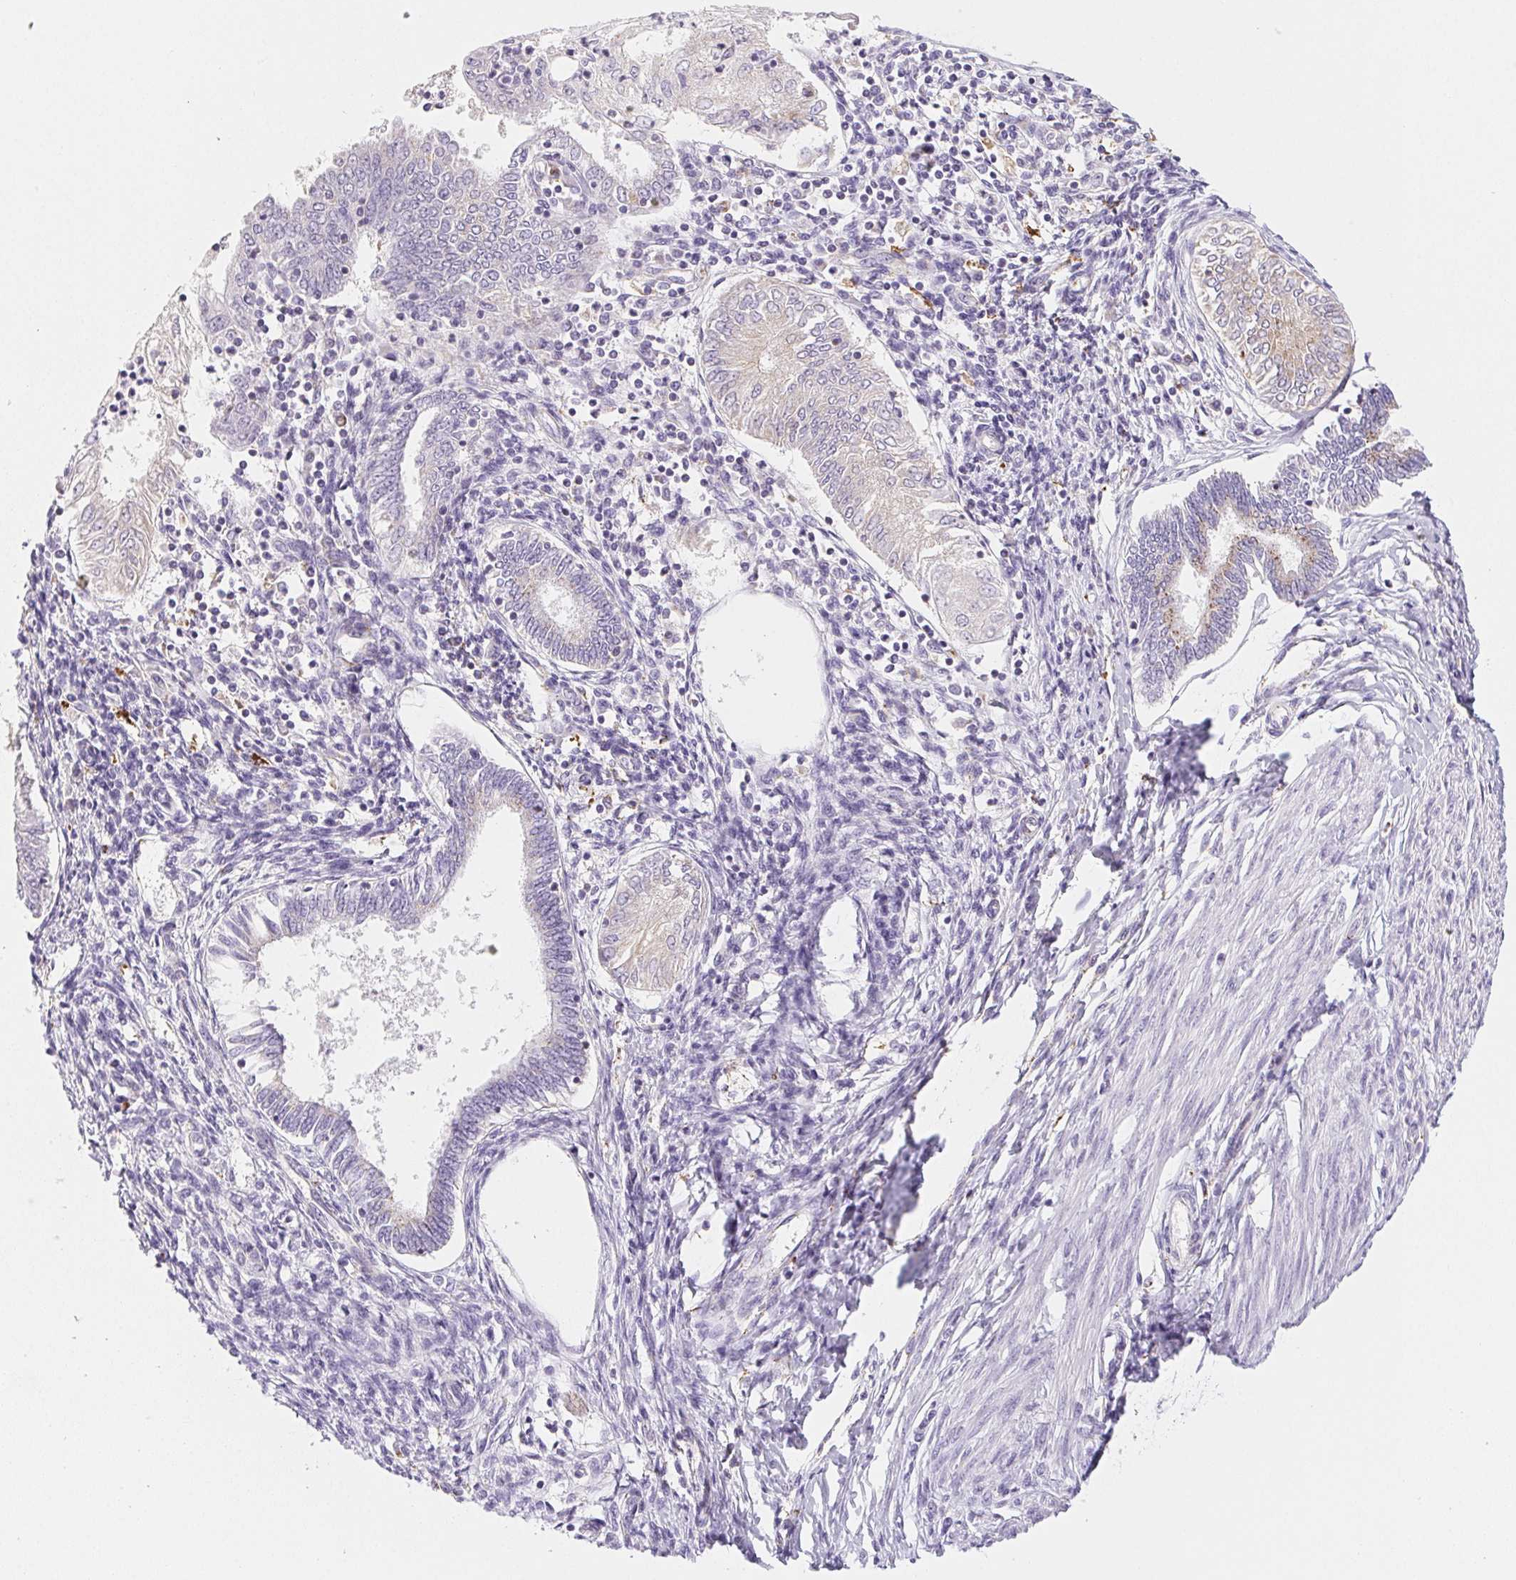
{"staining": {"intensity": "weak", "quantity": "<25%", "location": "cytoplasmic/membranous"}, "tissue": "endometrial cancer", "cell_type": "Tumor cells", "image_type": "cancer", "snomed": [{"axis": "morphology", "description": "Adenocarcinoma, NOS"}, {"axis": "topography", "description": "Endometrium"}], "caption": "Photomicrograph shows no significant protein expression in tumor cells of endometrial cancer. (Stains: DAB (3,3'-diaminobenzidine) IHC with hematoxylin counter stain, Microscopy: brightfield microscopy at high magnification).", "gene": "LIPA", "patient": {"sex": "female", "age": 68}}